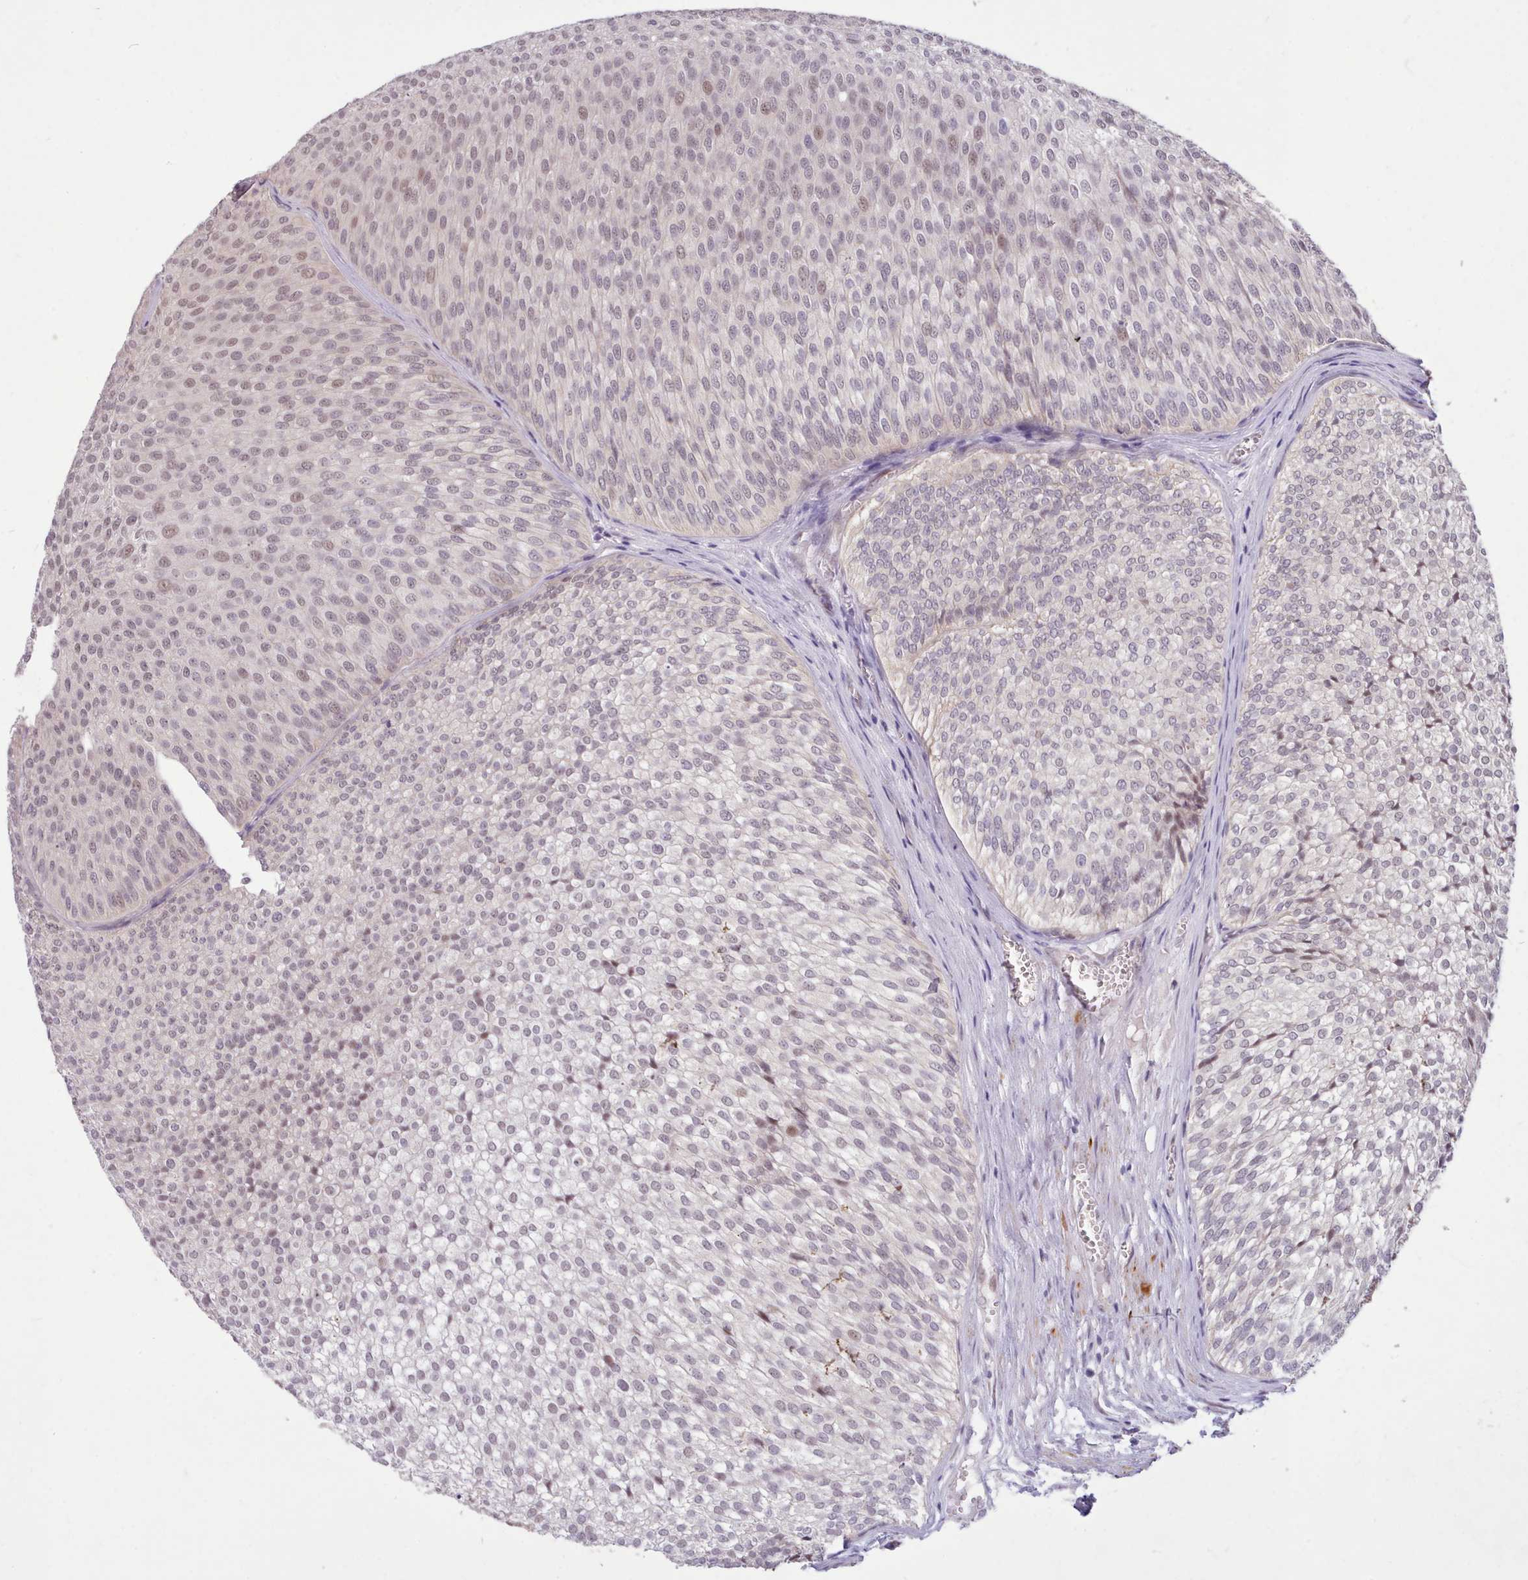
{"staining": {"intensity": "weak", "quantity": "25%-75%", "location": "nuclear"}, "tissue": "urothelial cancer", "cell_type": "Tumor cells", "image_type": "cancer", "snomed": [{"axis": "morphology", "description": "Urothelial carcinoma, Low grade"}, {"axis": "topography", "description": "Urinary bladder"}], "caption": "Immunohistochemical staining of urothelial cancer demonstrates weak nuclear protein expression in approximately 25%-75% of tumor cells. The staining was performed using DAB, with brown indicating positive protein expression. Nuclei are stained blue with hematoxylin.", "gene": "ZNF607", "patient": {"sex": "male", "age": 91}}